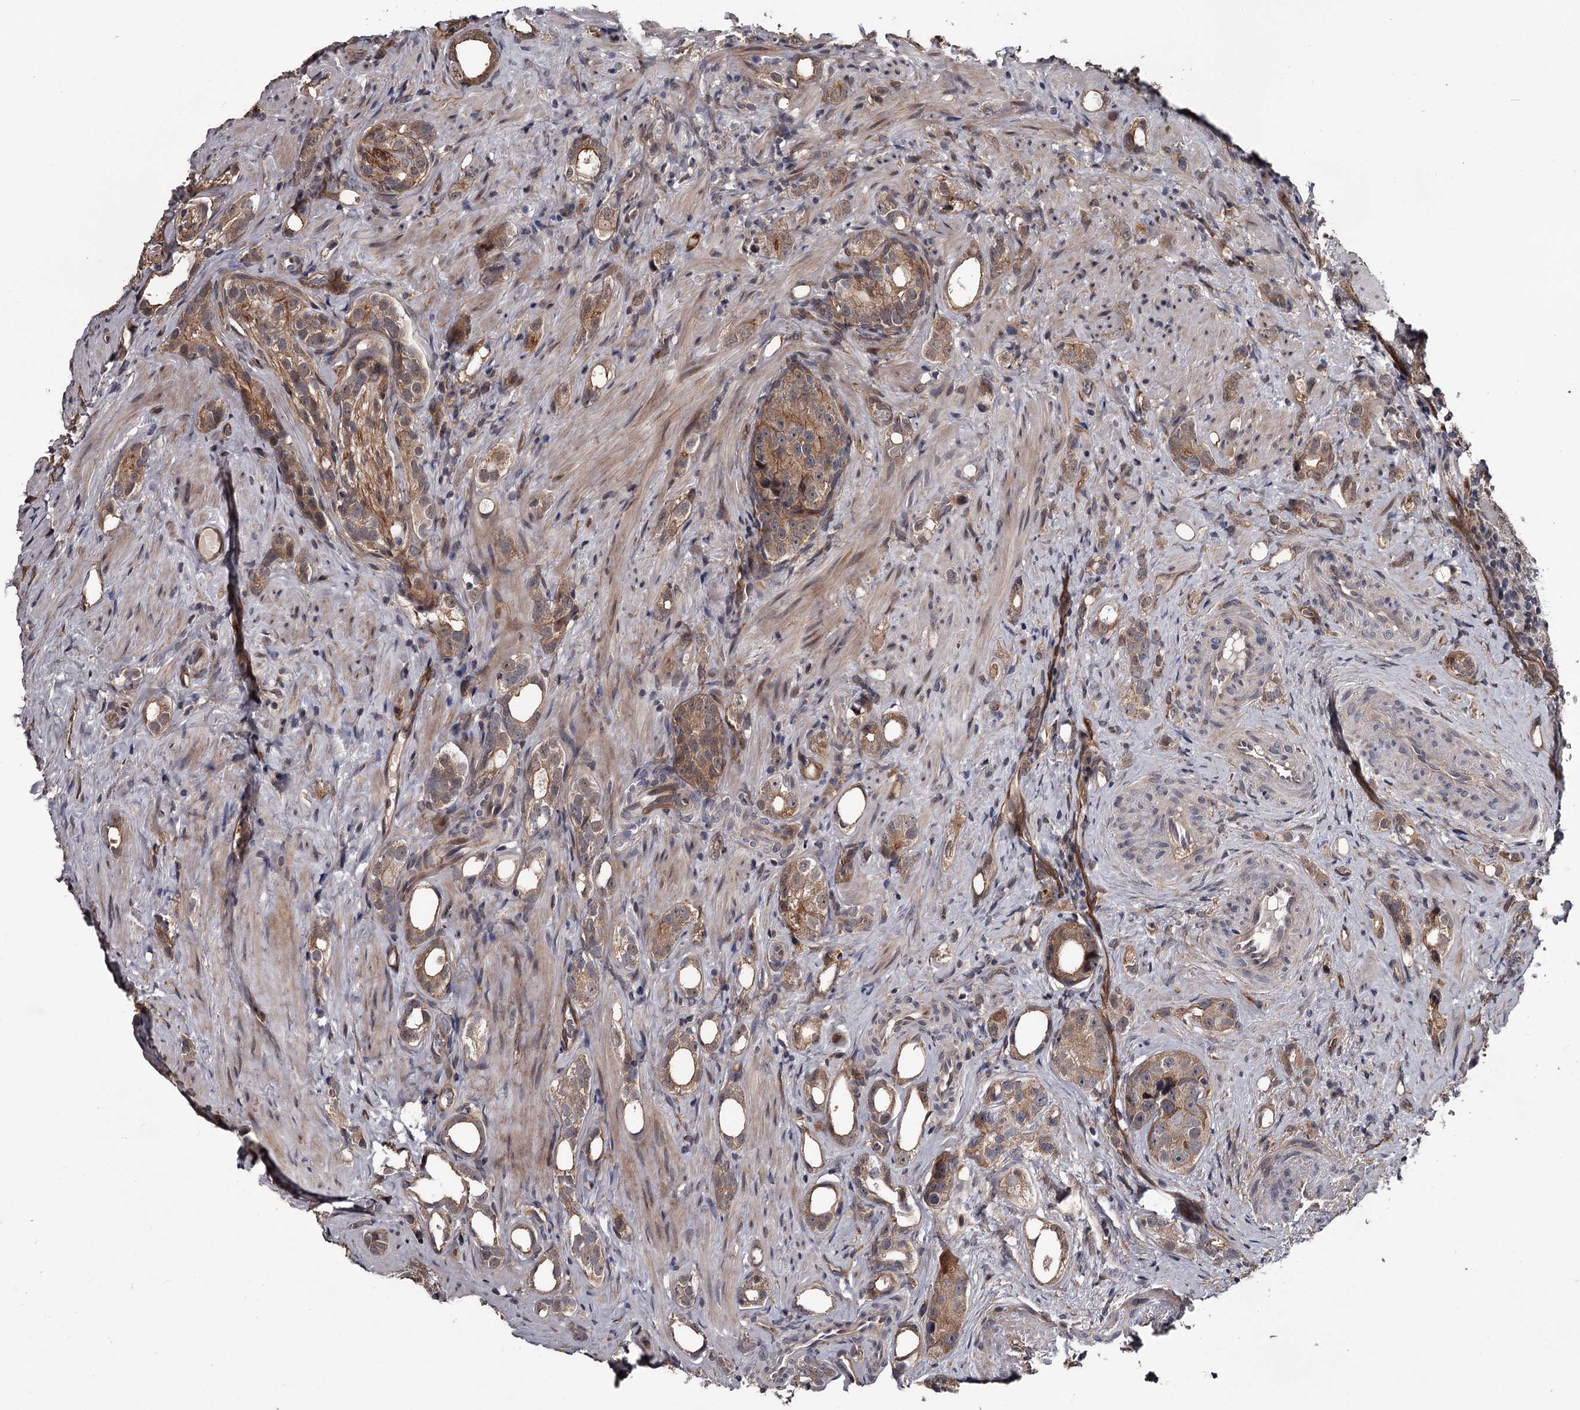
{"staining": {"intensity": "moderate", "quantity": ">75%", "location": "cytoplasmic/membranous"}, "tissue": "prostate cancer", "cell_type": "Tumor cells", "image_type": "cancer", "snomed": [{"axis": "morphology", "description": "Adenocarcinoma, High grade"}, {"axis": "topography", "description": "Prostate"}], "caption": "A high-resolution photomicrograph shows IHC staining of high-grade adenocarcinoma (prostate), which displays moderate cytoplasmic/membranous expression in about >75% of tumor cells.", "gene": "CDC42EP2", "patient": {"sex": "male", "age": 63}}